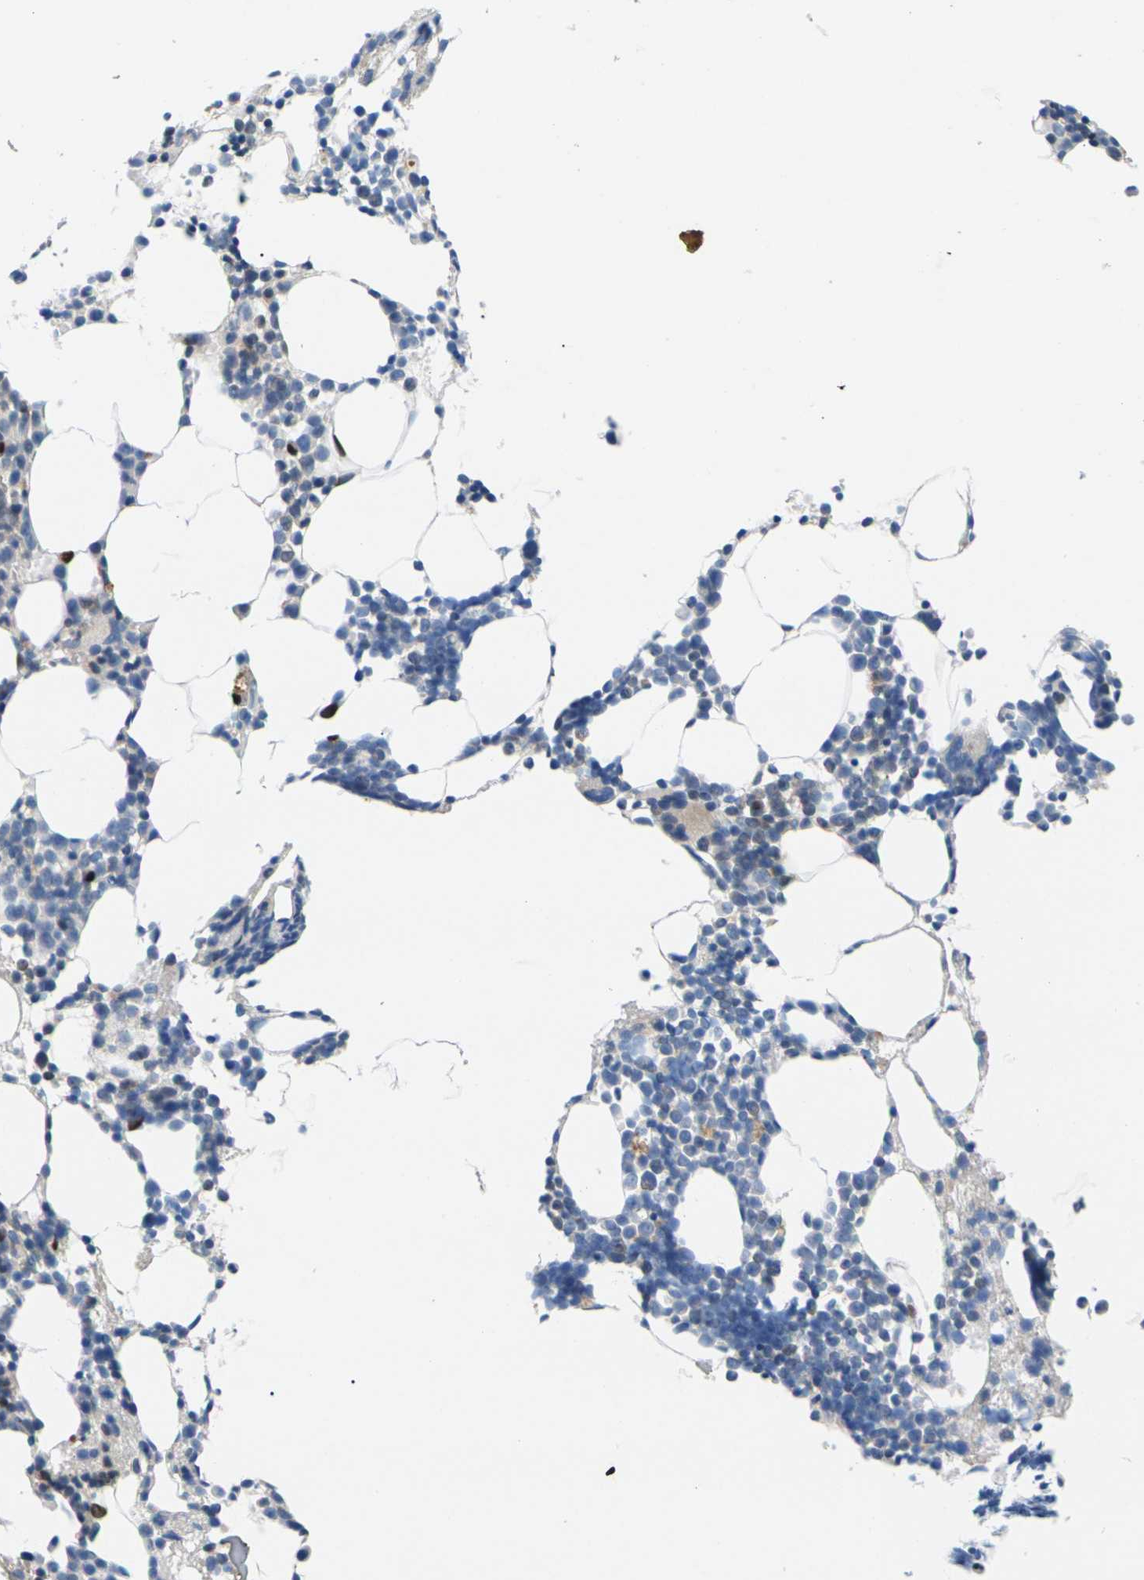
{"staining": {"intensity": "strong", "quantity": "25%-75%", "location": "nuclear"}, "tissue": "bone marrow", "cell_type": "Hematopoietic cells", "image_type": "normal", "snomed": [{"axis": "morphology", "description": "Normal tissue, NOS"}, {"axis": "morphology", "description": "Inflammation, NOS"}, {"axis": "topography", "description": "Bone marrow"}], "caption": "Brown immunohistochemical staining in unremarkable human bone marrow shows strong nuclear positivity in approximately 25%-75% of hematopoietic cells. (DAB (3,3'-diaminobenzidine) IHC, brown staining for protein, blue staining for nuclei).", "gene": "RPS6KA3", "patient": {"sex": "male", "age": 42}}